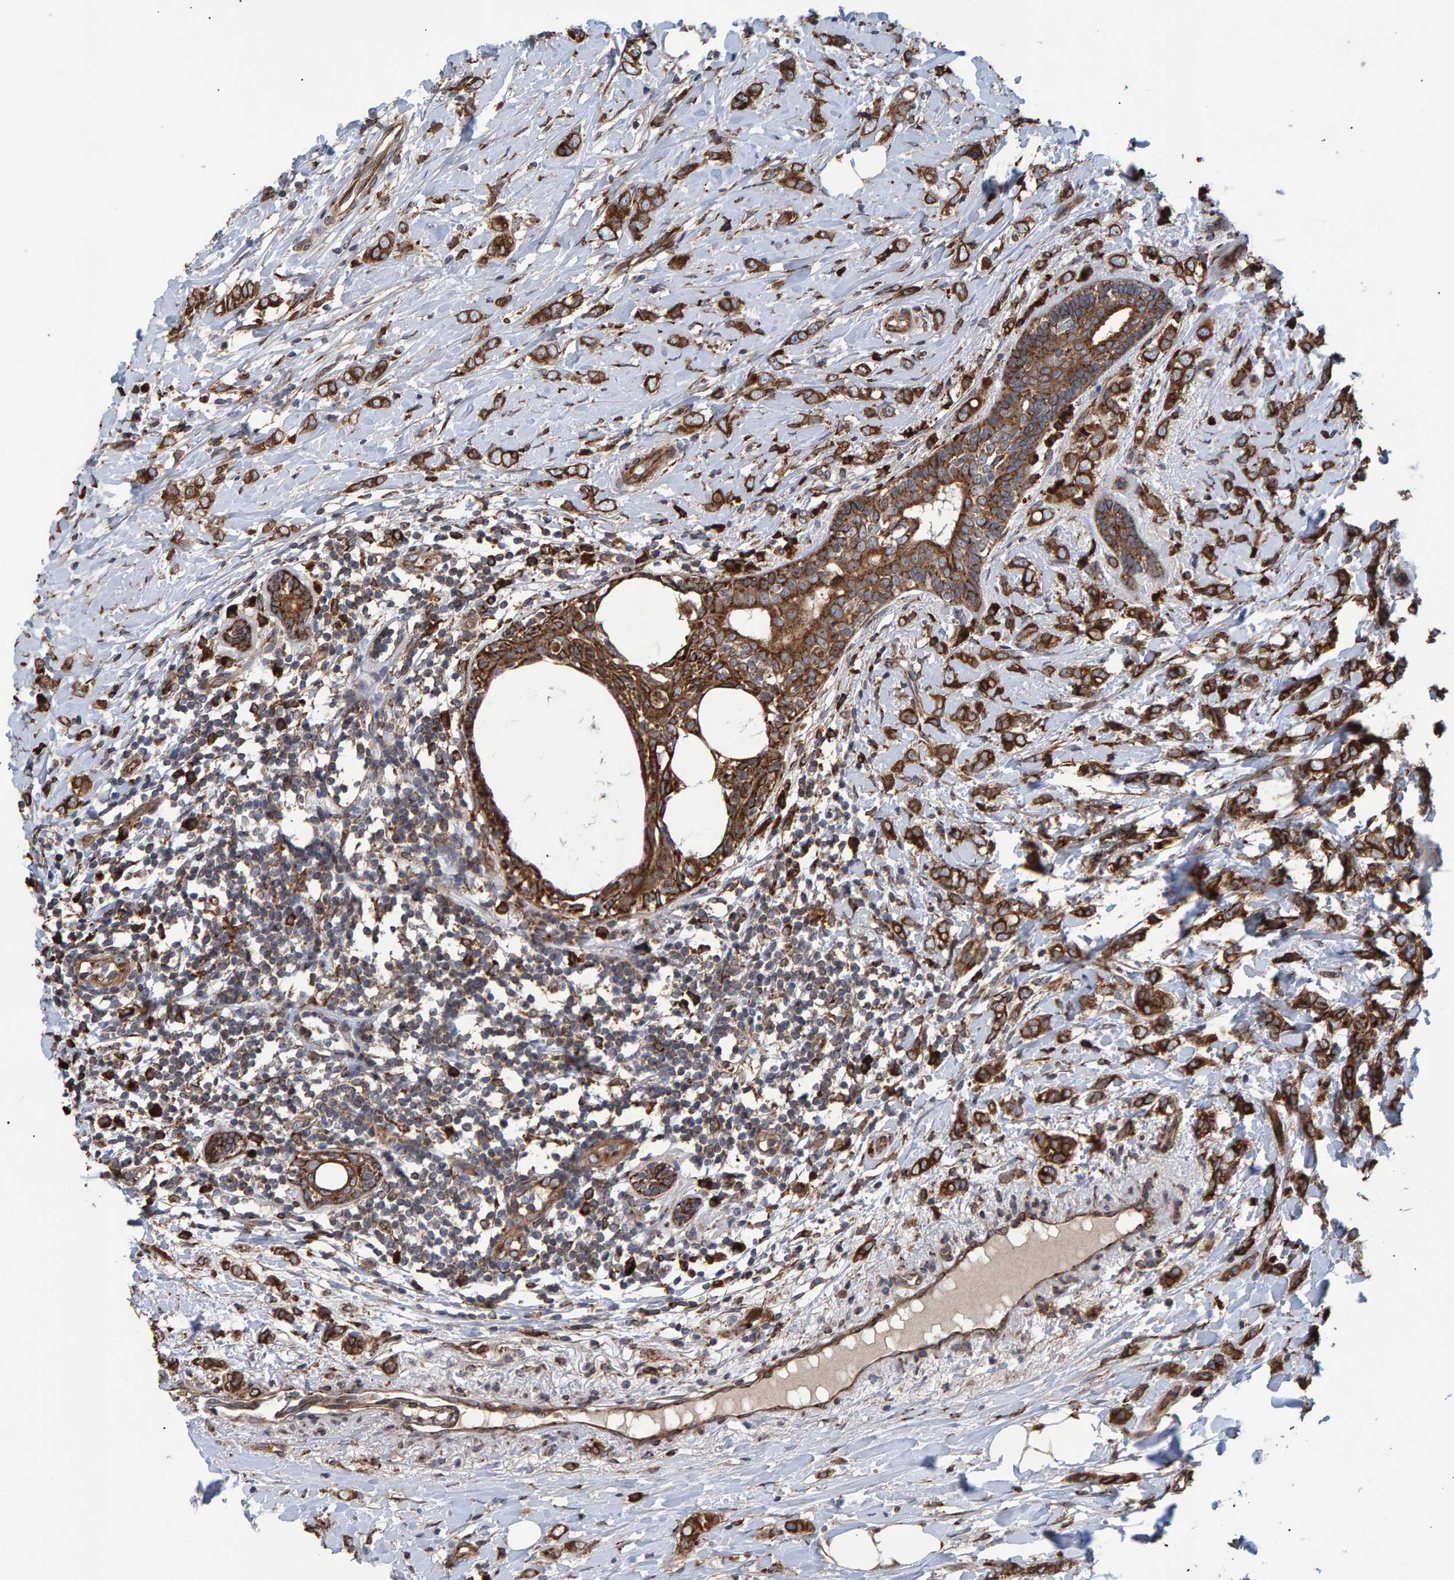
{"staining": {"intensity": "strong", "quantity": ">75%", "location": "cytoplasmic/membranous"}, "tissue": "breast cancer", "cell_type": "Tumor cells", "image_type": "cancer", "snomed": [{"axis": "morphology", "description": "Normal tissue, NOS"}, {"axis": "morphology", "description": "Lobular carcinoma"}, {"axis": "topography", "description": "Breast"}], "caption": "Lobular carcinoma (breast) was stained to show a protein in brown. There is high levels of strong cytoplasmic/membranous staining in about >75% of tumor cells.", "gene": "FAM117A", "patient": {"sex": "female", "age": 47}}